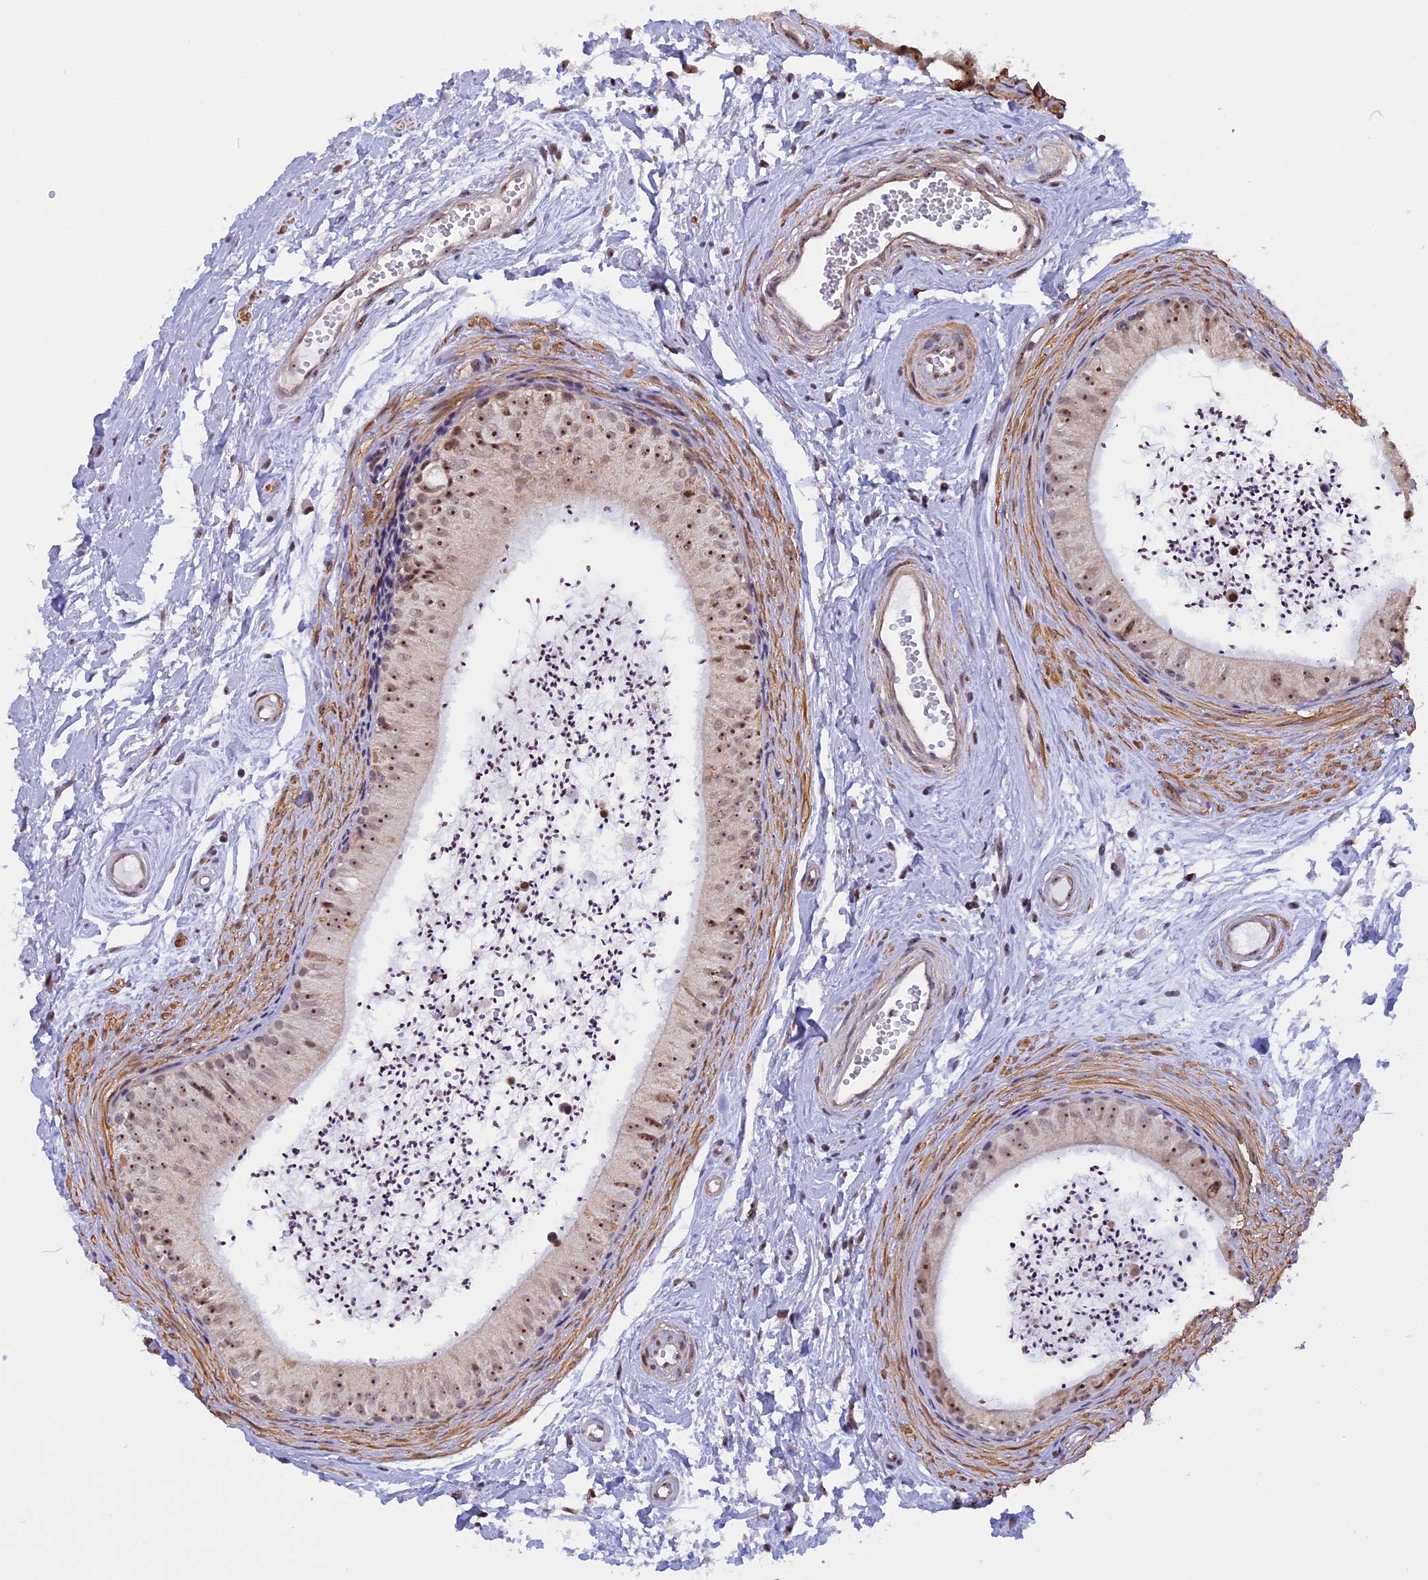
{"staining": {"intensity": "moderate", "quantity": ">75%", "location": "nuclear"}, "tissue": "epididymis", "cell_type": "Glandular cells", "image_type": "normal", "snomed": [{"axis": "morphology", "description": "Normal tissue, NOS"}, {"axis": "topography", "description": "Epididymis"}], "caption": "Immunohistochemistry (IHC) of benign human epididymis shows medium levels of moderate nuclear staining in approximately >75% of glandular cells.", "gene": "MGA", "patient": {"sex": "male", "age": 56}}